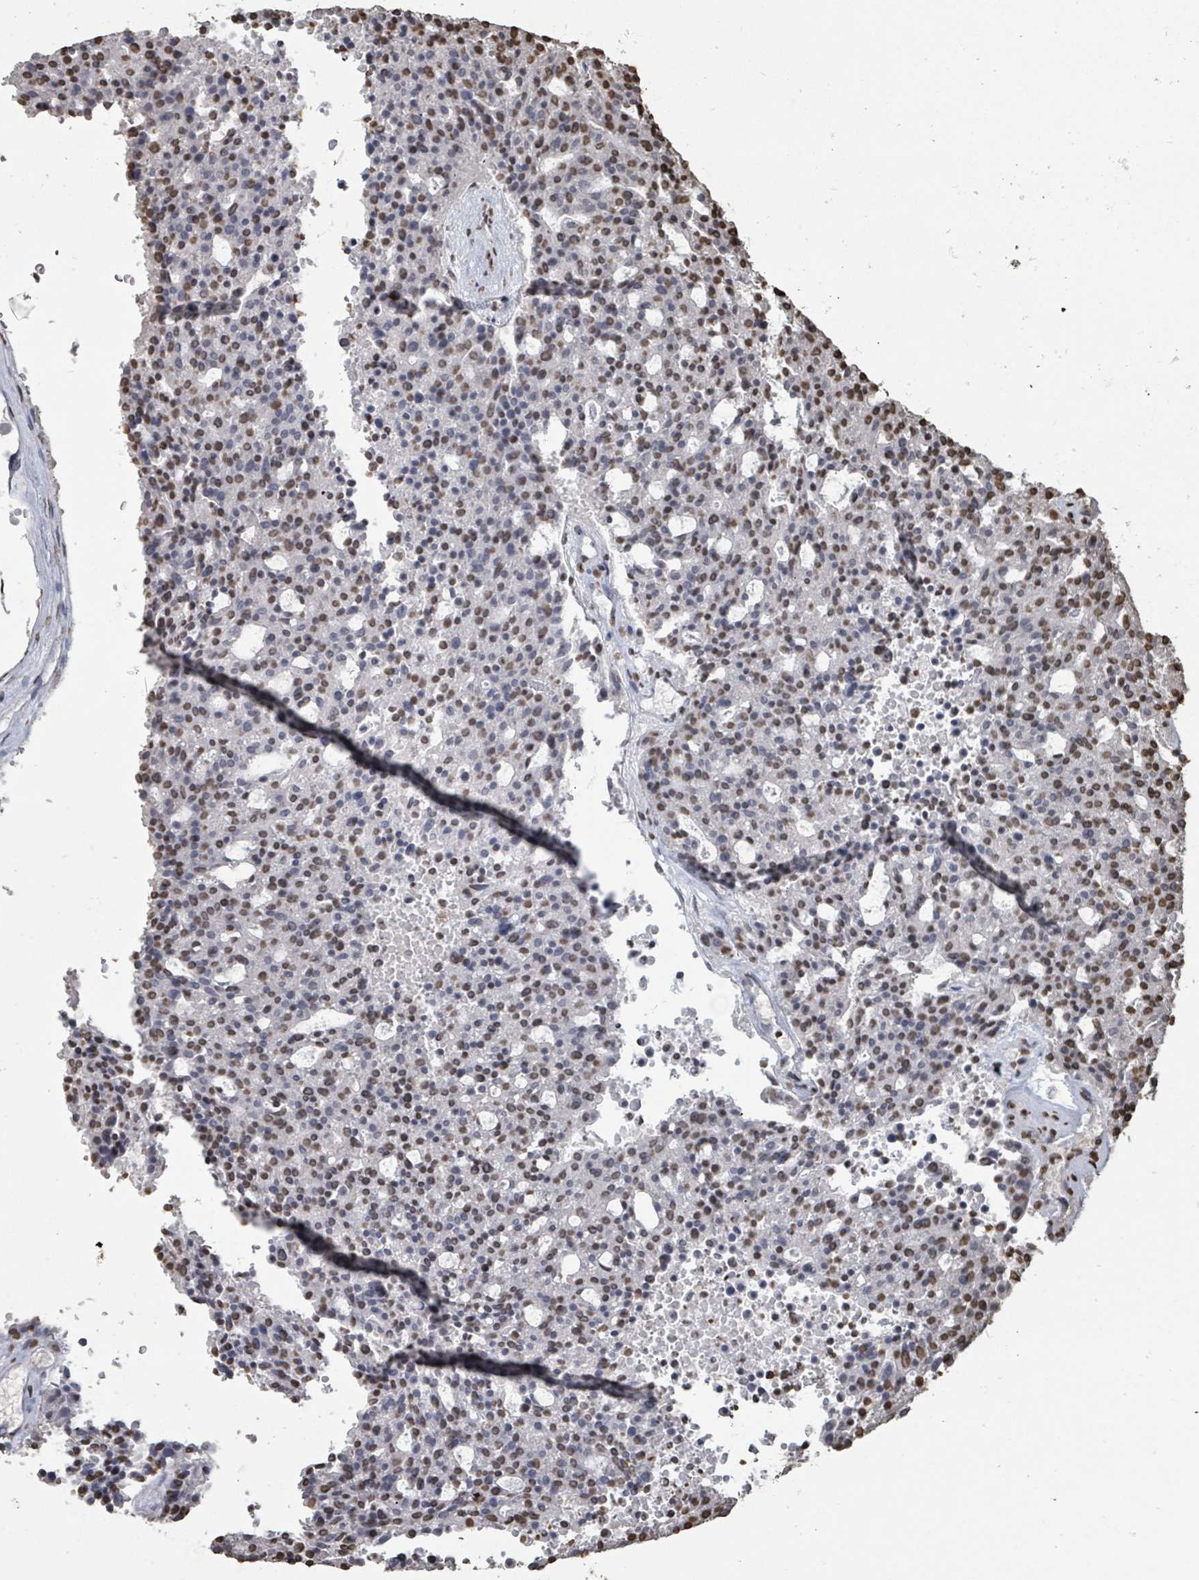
{"staining": {"intensity": "weak", "quantity": "<25%", "location": "nuclear"}, "tissue": "carcinoid", "cell_type": "Tumor cells", "image_type": "cancer", "snomed": [{"axis": "morphology", "description": "Carcinoid, malignant, NOS"}, {"axis": "topography", "description": "Pancreas"}], "caption": "Immunohistochemistry histopathology image of neoplastic tissue: carcinoid stained with DAB (3,3'-diaminobenzidine) exhibits no significant protein positivity in tumor cells.", "gene": "MRPS12", "patient": {"sex": "female", "age": 54}}